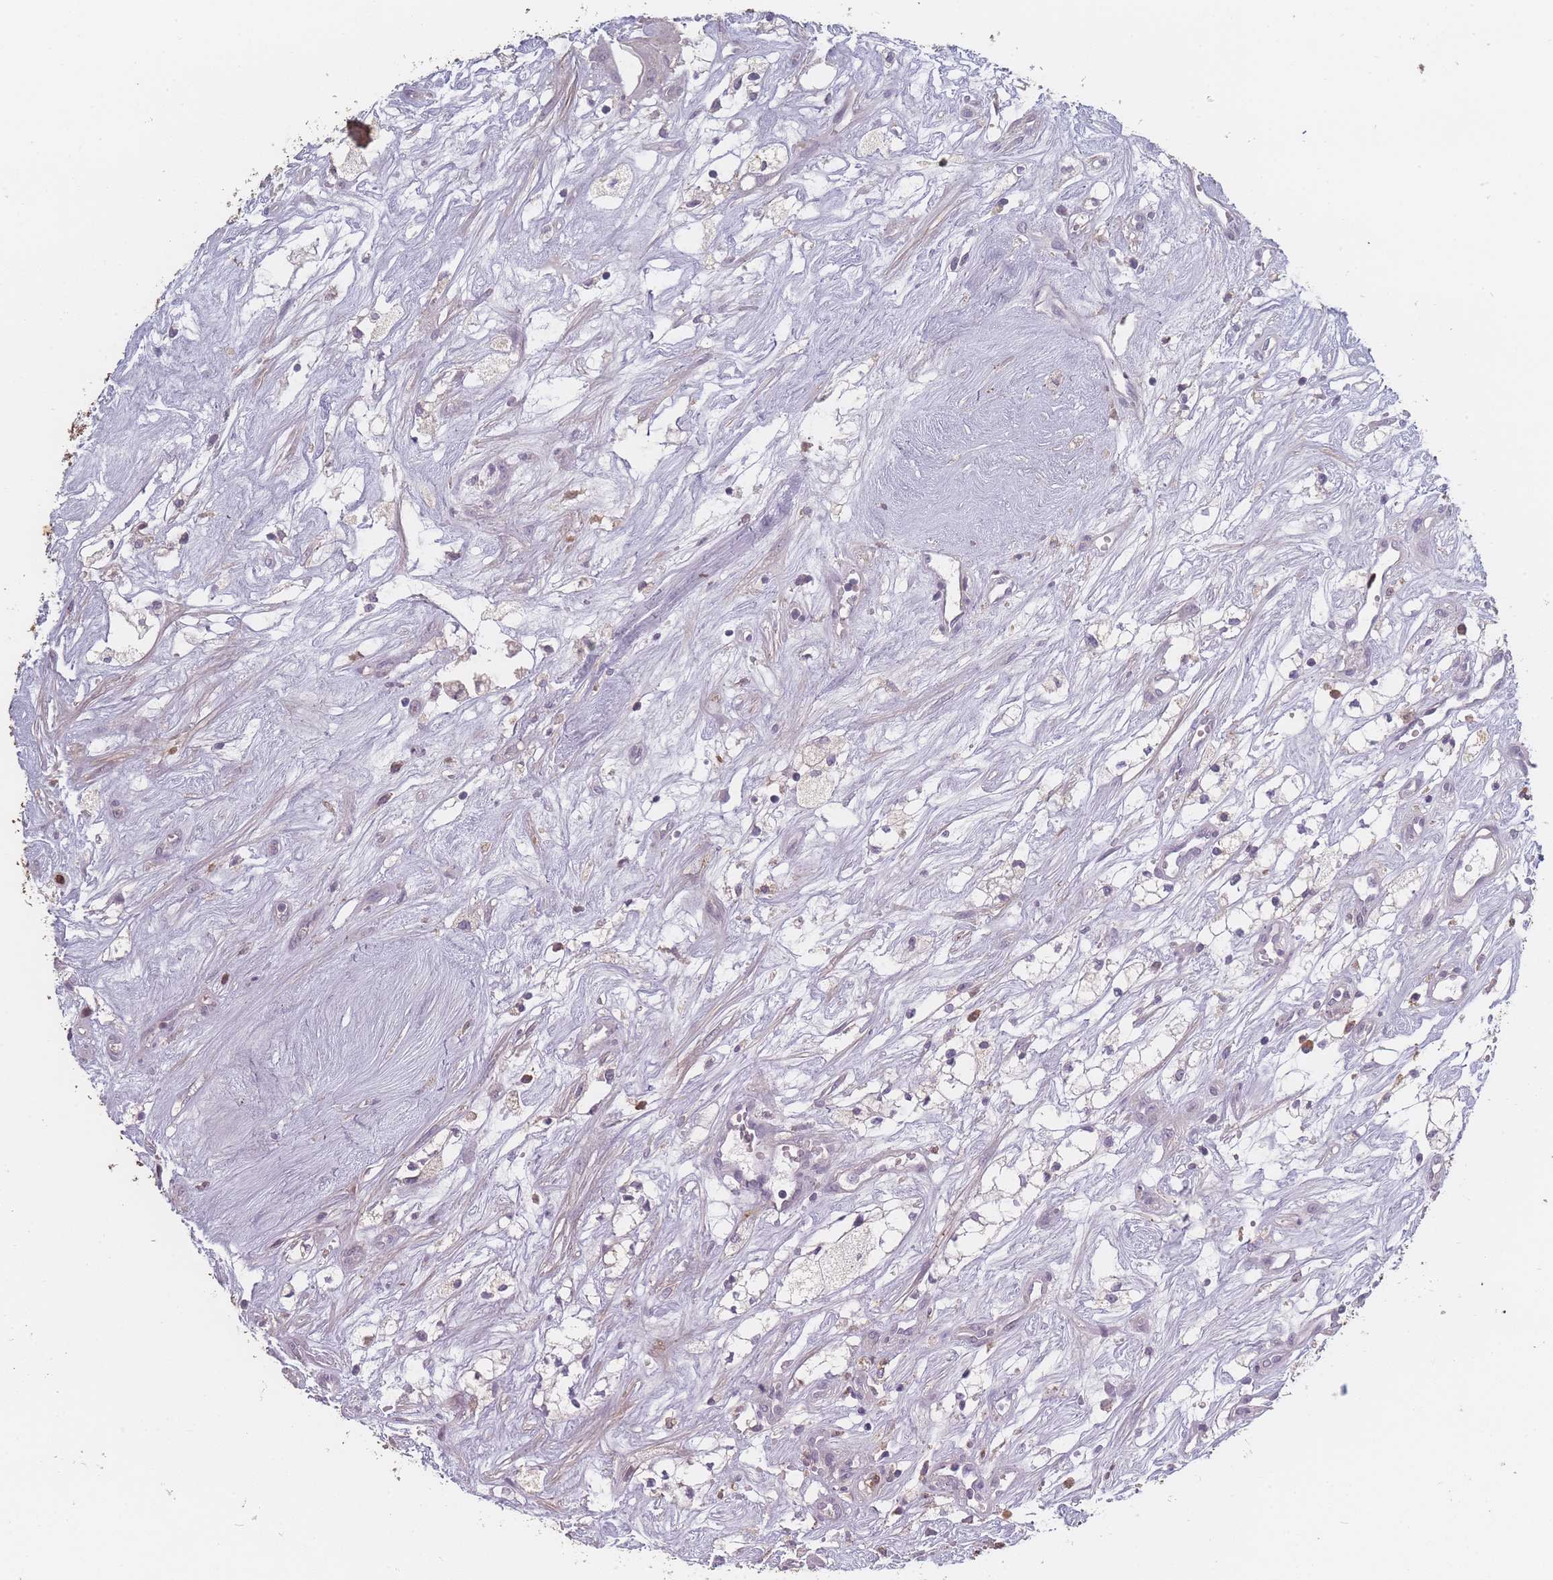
{"staining": {"intensity": "negative", "quantity": "none", "location": "none"}, "tissue": "renal cancer", "cell_type": "Tumor cells", "image_type": "cancer", "snomed": [{"axis": "morphology", "description": "Adenocarcinoma, NOS"}, {"axis": "topography", "description": "Kidney"}], "caption": "This is an IHC micrograph of renal cancer (adenocarcinoma). There is no staining in tumor cells.", "gene": "BST1", "patient": {"sex": "male", "age": 59}}